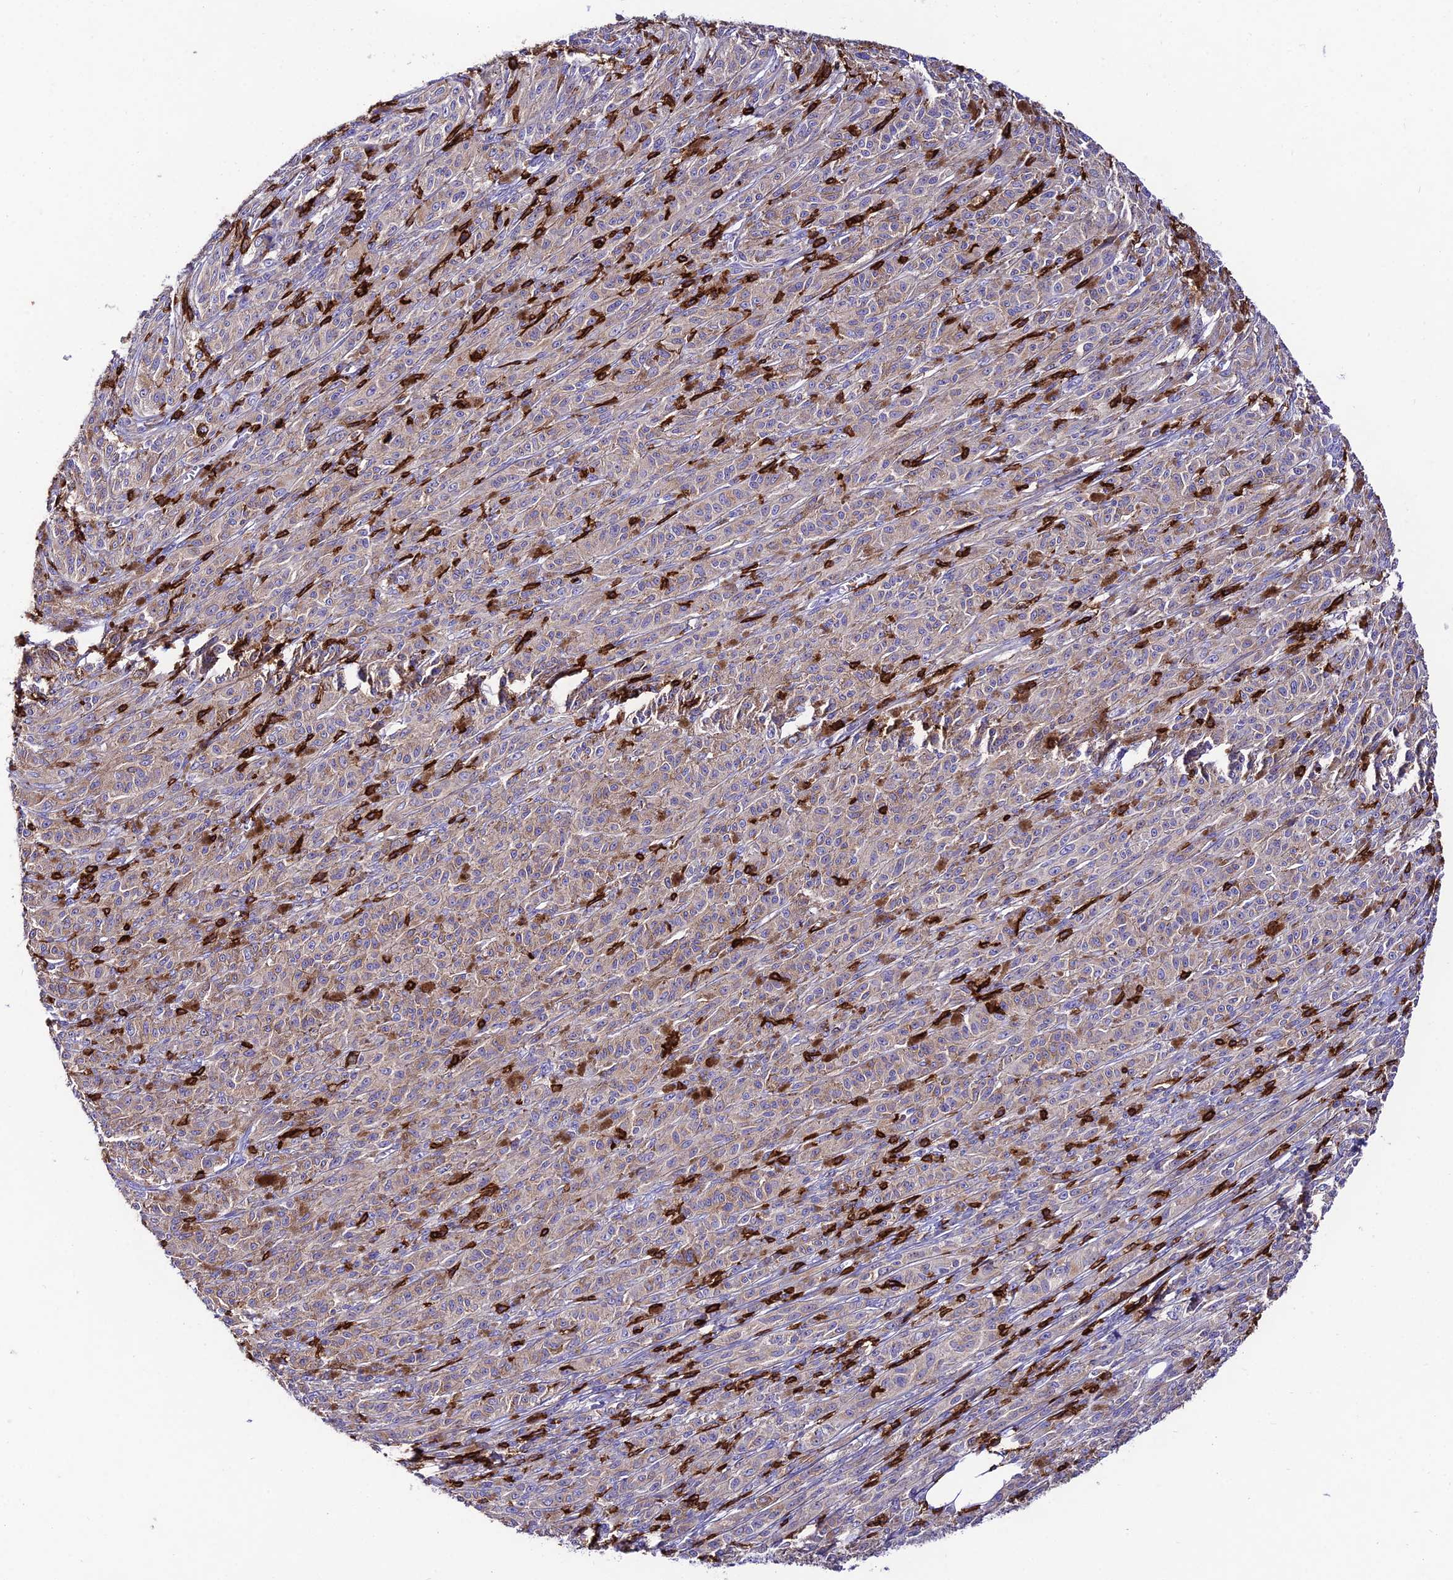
{"staining": {"intensity": "weak", "quantity": "25%-75%", "location": "cytoplasmic/membranous"}, "tissue": "melanoma", "cell_type": "Tumor cells", "image_type": "cancer", "snomed": [{"axis": "morphology", "description": "Malignant melanoma, NOS"}, {"axis": "topography", "description": "Skin"}], "caption": "High-magnification brightfield microscopy of melanoma stained with DAB (3,3'-diaminobenzidine) (brown) and counterstained with hematoxylin (blue). tumor cells exhibit weak cytoplasmic/membranous expression is appreciated in approximately25%-75% of cells. Immunohistochemistry stains the protein of interest in brown and the nuclei are stained blue.", "gene": "PTPRCAP", "patient": {"sex": "female", "age": 52}}